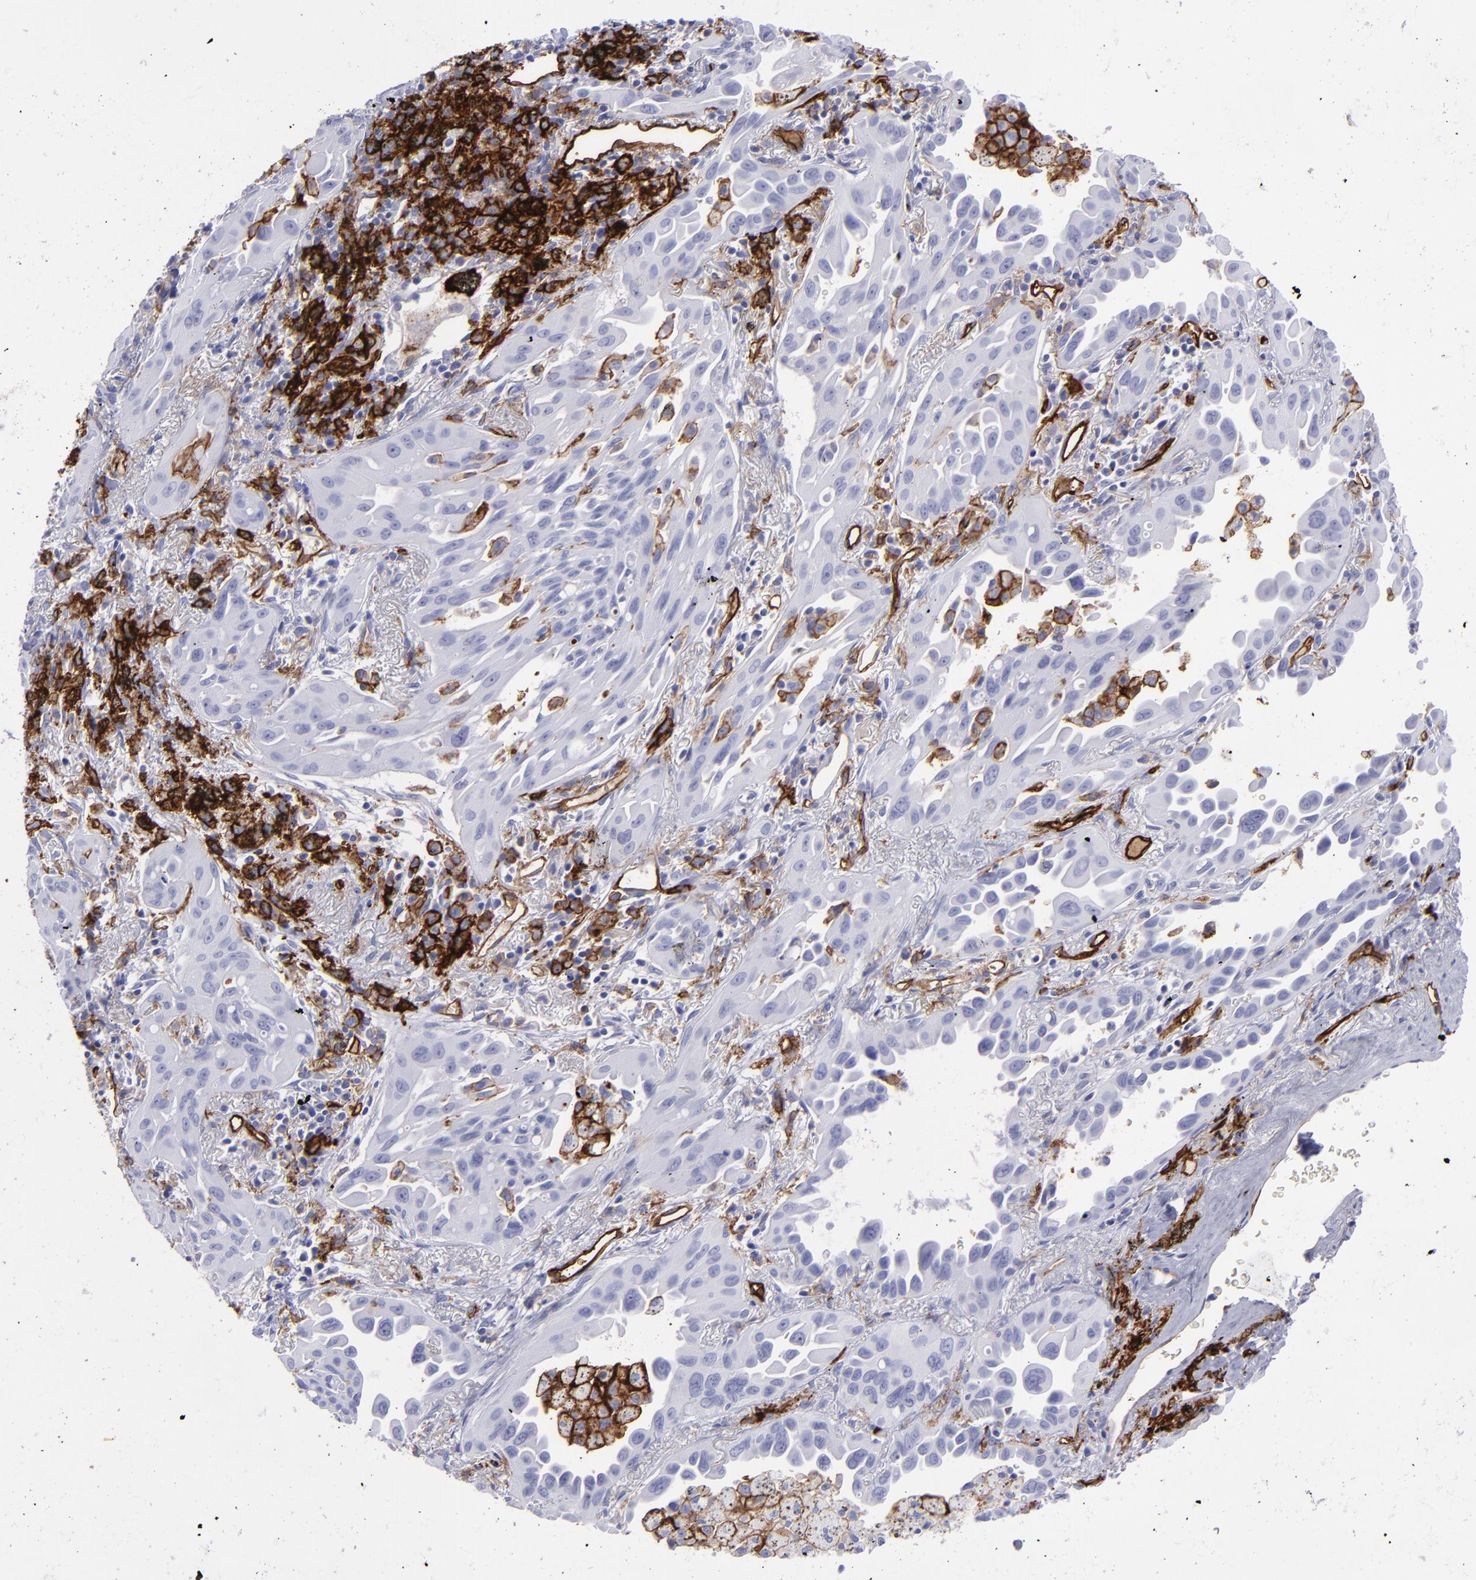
{"staining": {"intensity": "strong", "quantity": "<25%", "location": "cytoplasmic/membranous"}, "tissue": "lung cancer", "cell_type": "Tumor cells", "image_type": "cancer", "snomed": [{"axis": "morphology", "description": "Adenocarcinoma, NOS"}, {"axis": "topography", "description": "Lung"}], "caption": "Adenocarcinoma (lung) stained with immunohistochemistry (IHC) reveals strong cytoplasmic/membranous positivity in about <25% of tumor cells.", "gene": "ACE", "patient": {"sex": "male", "age": 68}}